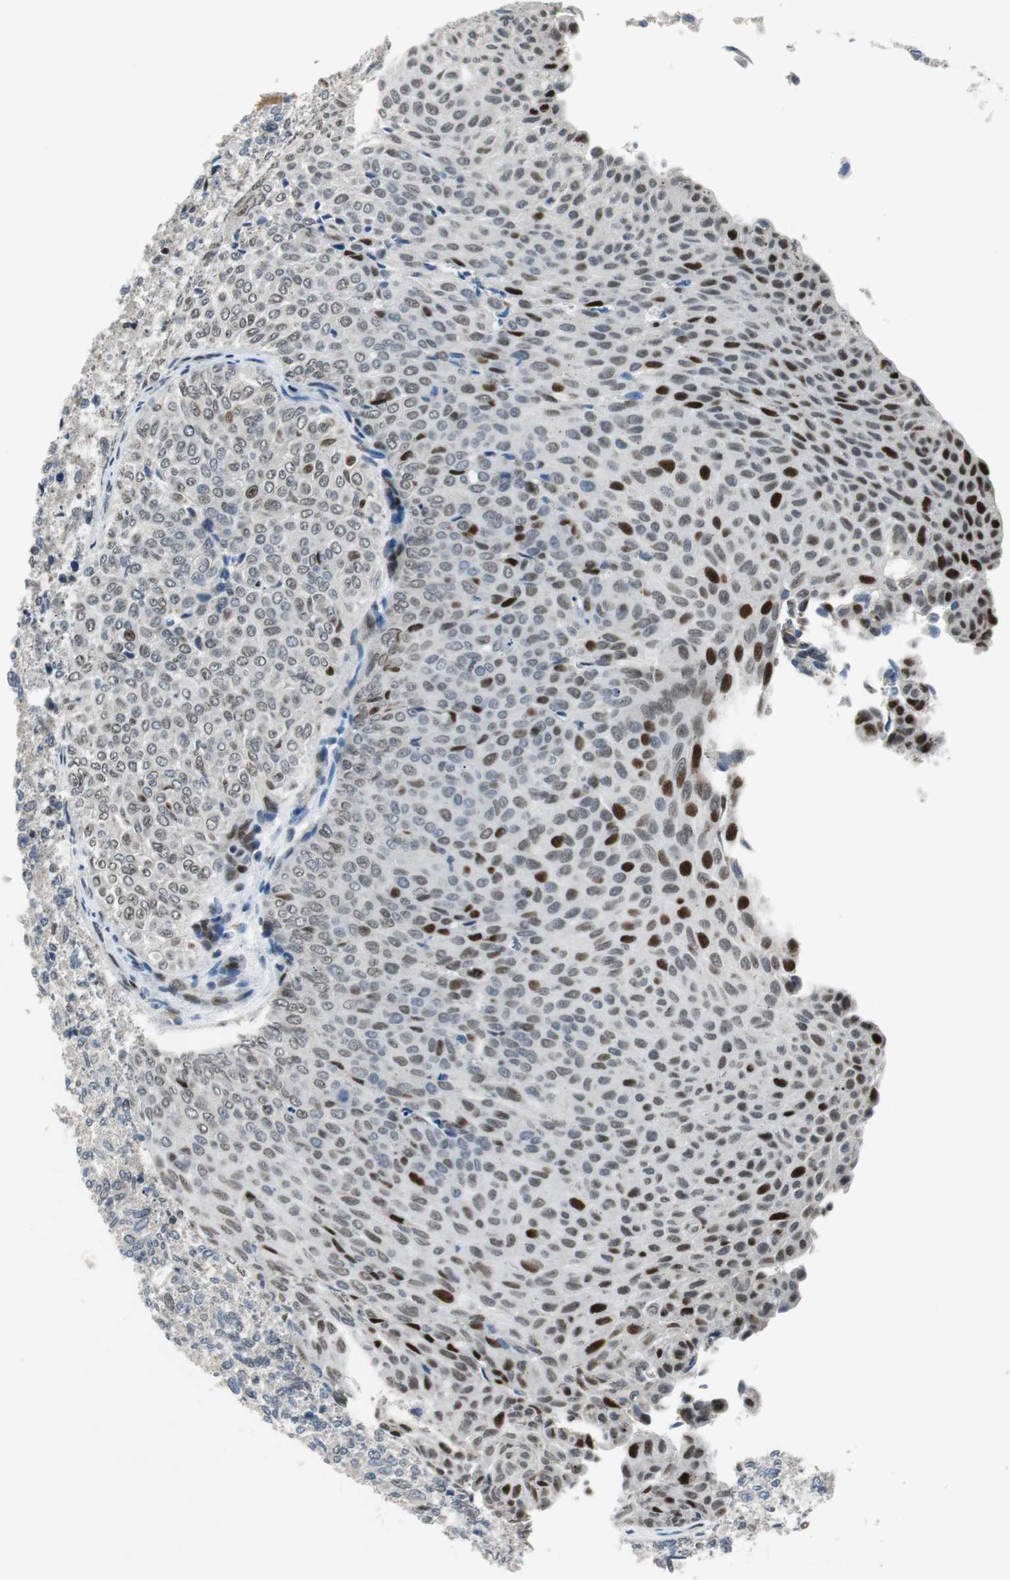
{"staining": {"intensity": "strong", "quantity": "<25%", "location": "nuclear"}, "tissue": "urothelial cancer", "cell_type": "Tumor cells", "image_type": "cancer", "snomed": [{"axis": "morphology", "description": "Urothelial carcinoma, Low grade"}, {"axis": "topography", "description": "Urinary bladder"}], "caption": "Urothelial cancer stained with immunohistochemistry shows strong nuclear expression in approximately <25% of tumor cells.", "gene": "AJUBA", "patient": {"sex": "male", "age": 78}}